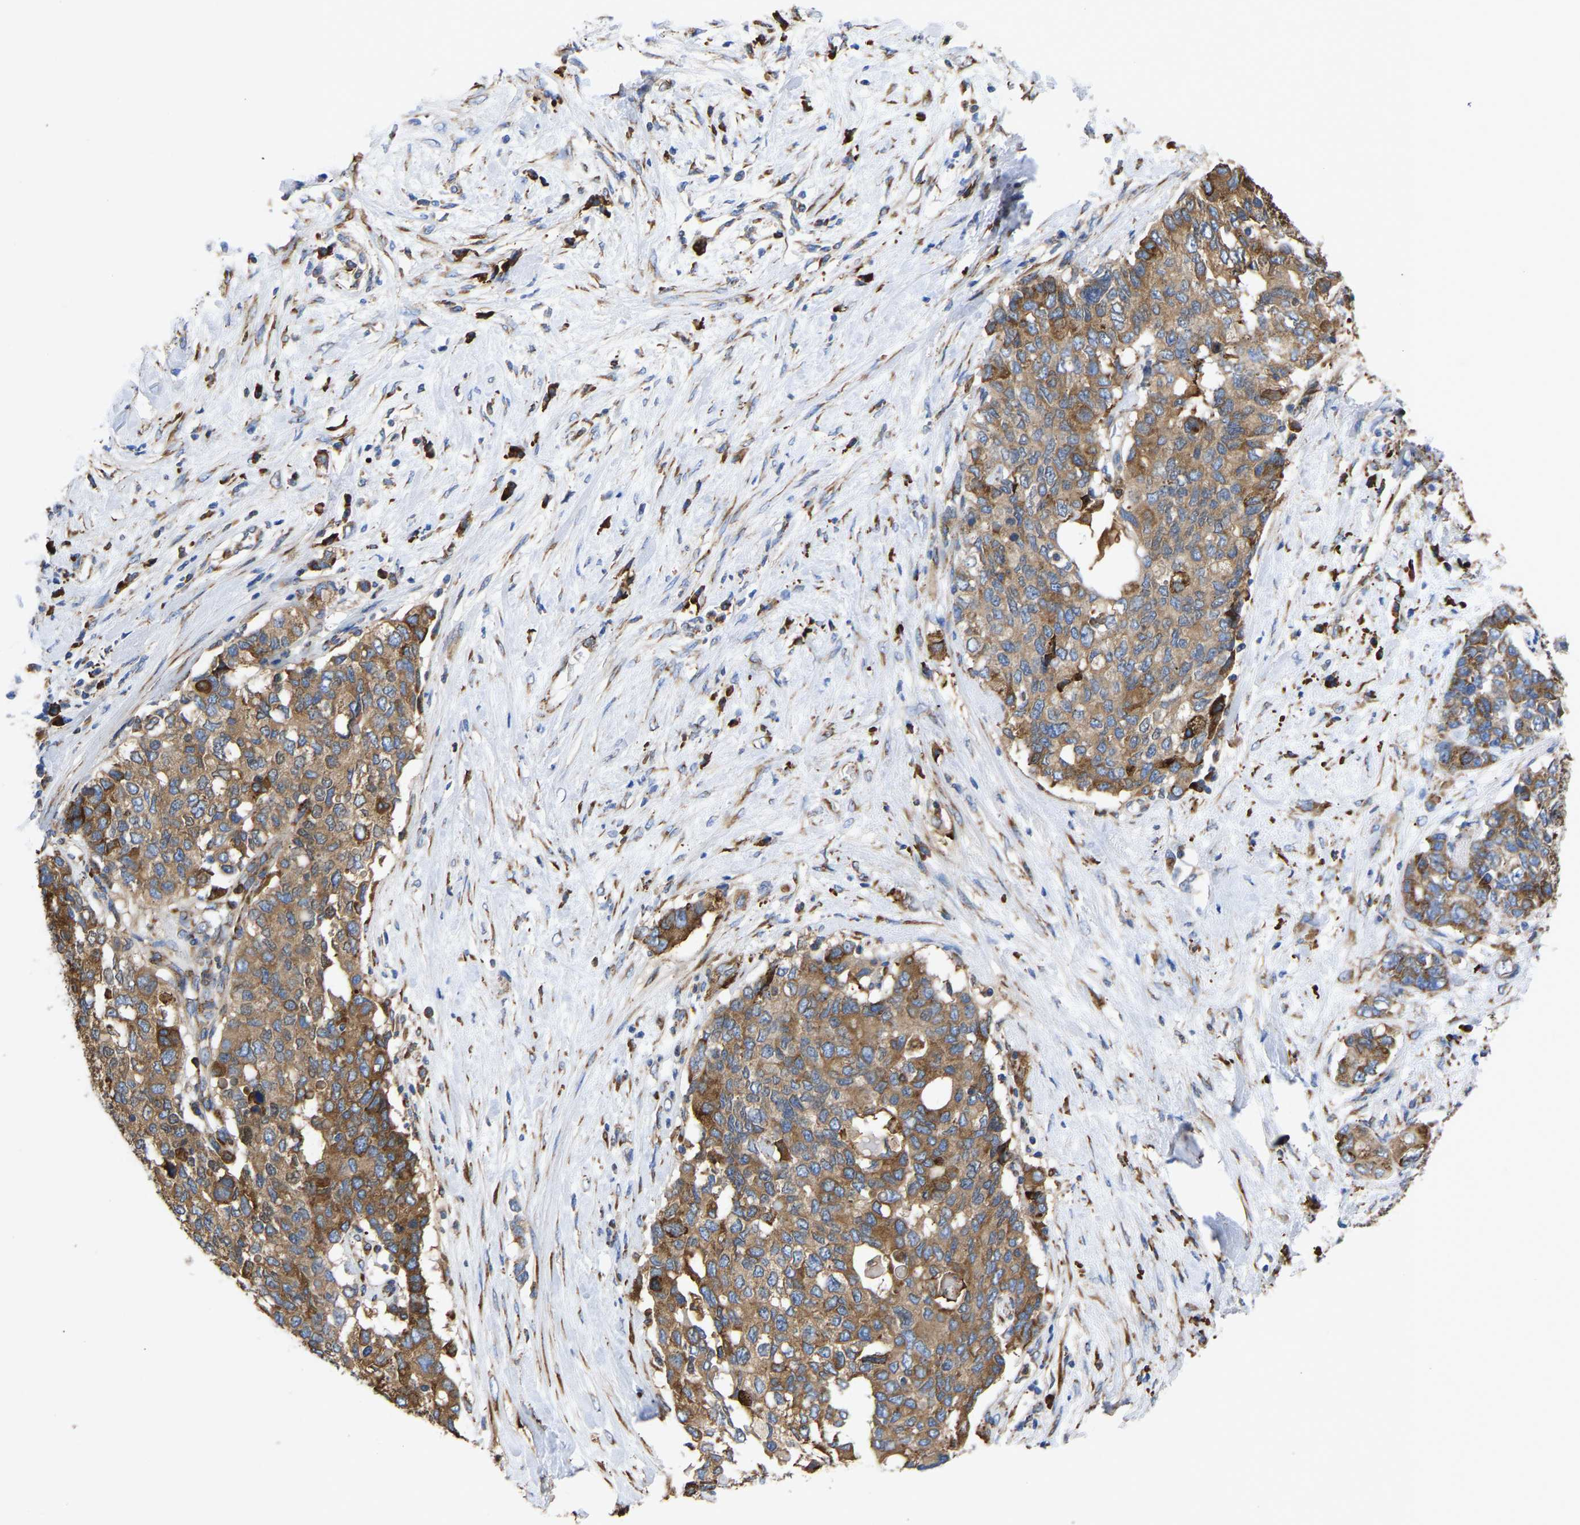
{"staining": {"intensity": "moderate", "quantity": ">75%", "location": "cytoplasmic/membranous"}, "tissue": "pancreatic cancer", "cell_type": "Tumor cells", "image_type": "cancer", "snomed": [{"axis": "morphology", "description": "Adenocarcinoma, NOS"}, {"axis": "topography", "description": "Pancreas"}], "caption": "Protein expression analysis of human pancreatic adenocarcinoma reveals moderate cytoplasmic/membranous staining in about >75% of tumor cells.", "gene": "P4HB", "patient": {"sex": "female", "age": 56}}